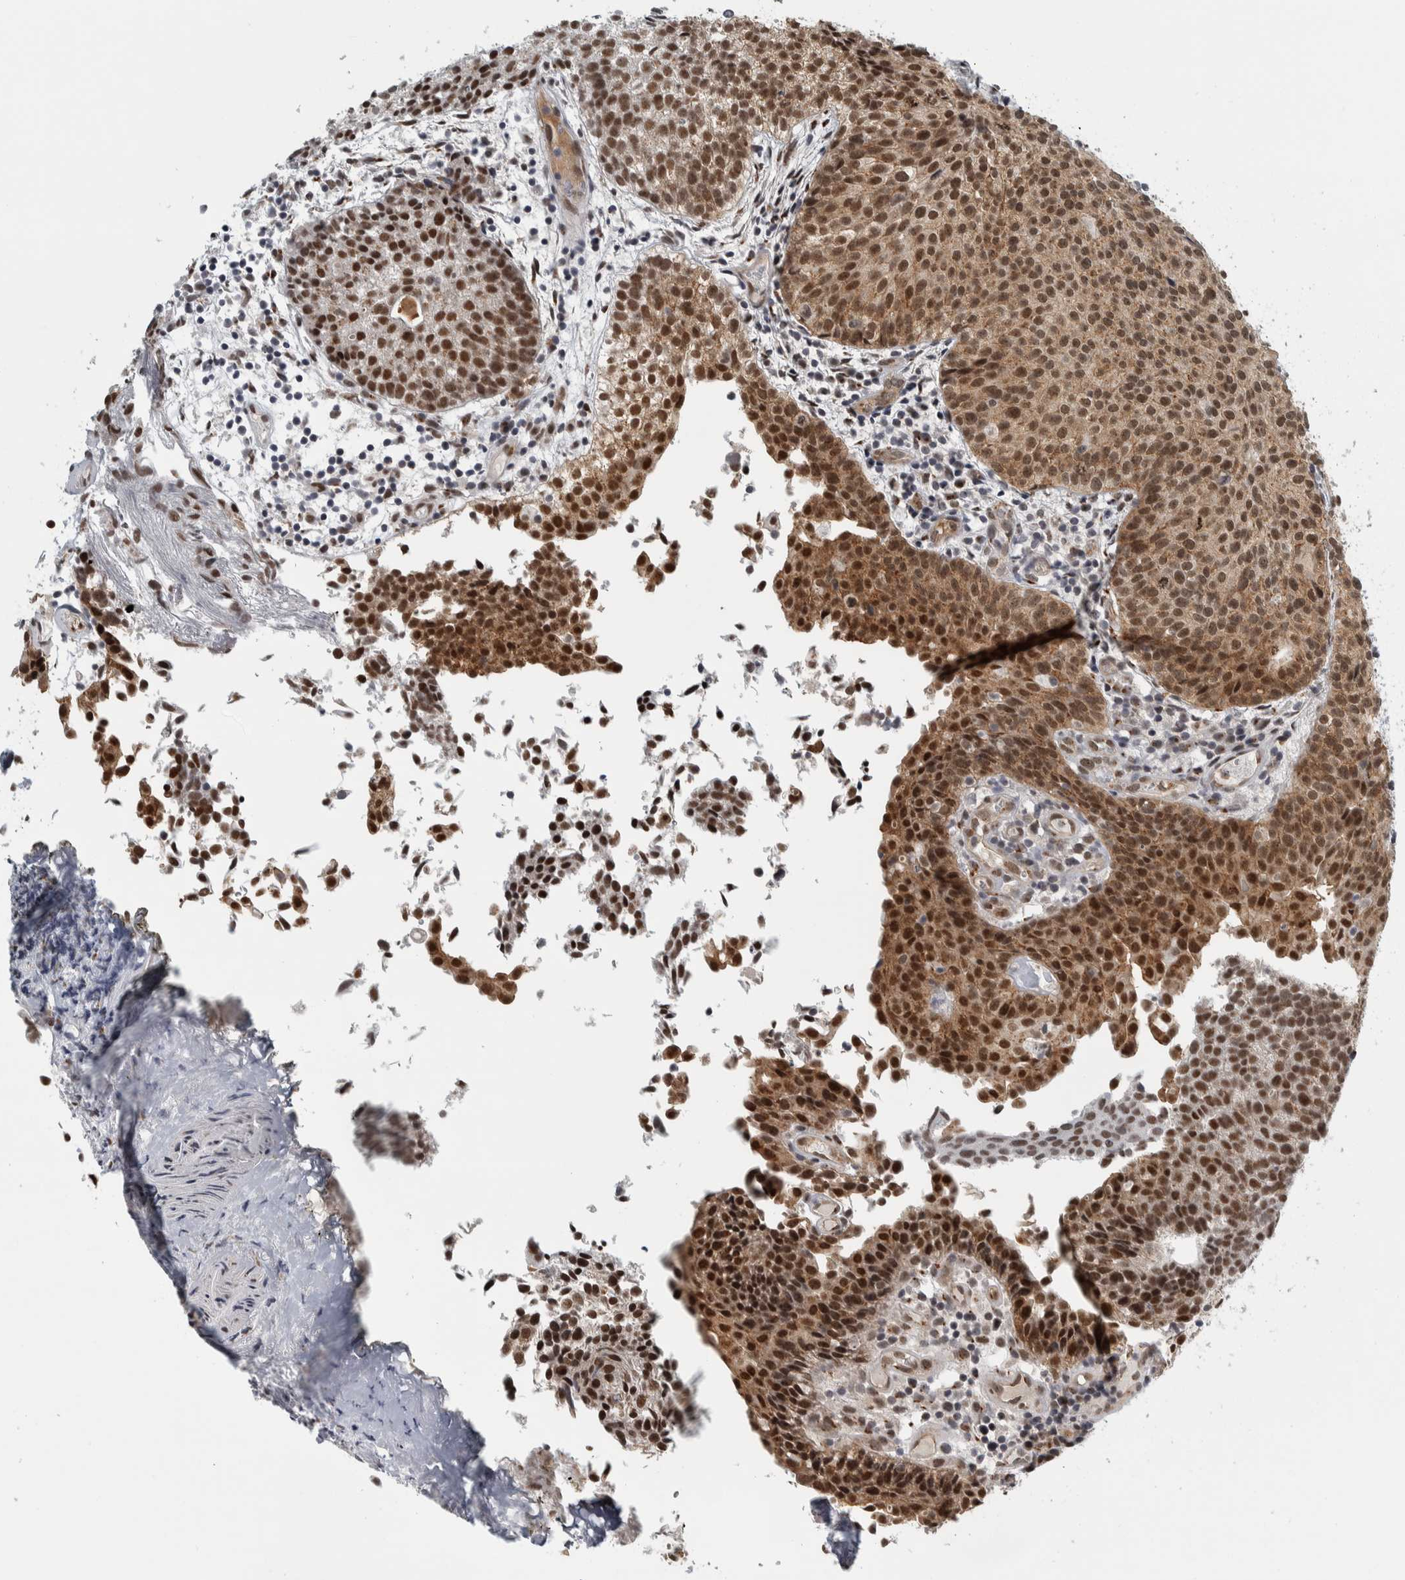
{"staining": {"intensity": "strong", "quantity": ">75%", "location": "cytoplasmic/membranous,nuclear"}, "tissue": "urothelial cancer", "cell_type": "Tumor cells", "image_type": "cancer", "snomed": [{"axis": "morphology", "description": "Urothelial carcinoma, Low grade"}, {"axis": "topography", "description": "Urinary bladder"}], "caption": "Immunohistochemical staining of human low-grade urothelial carcinoma displays strong cytoplasmic/membranous and nuclear protein staining in about >75% of tumor cells.", "gene": "ZMYND8", "patient": {"sex": "male", "age": 86}}